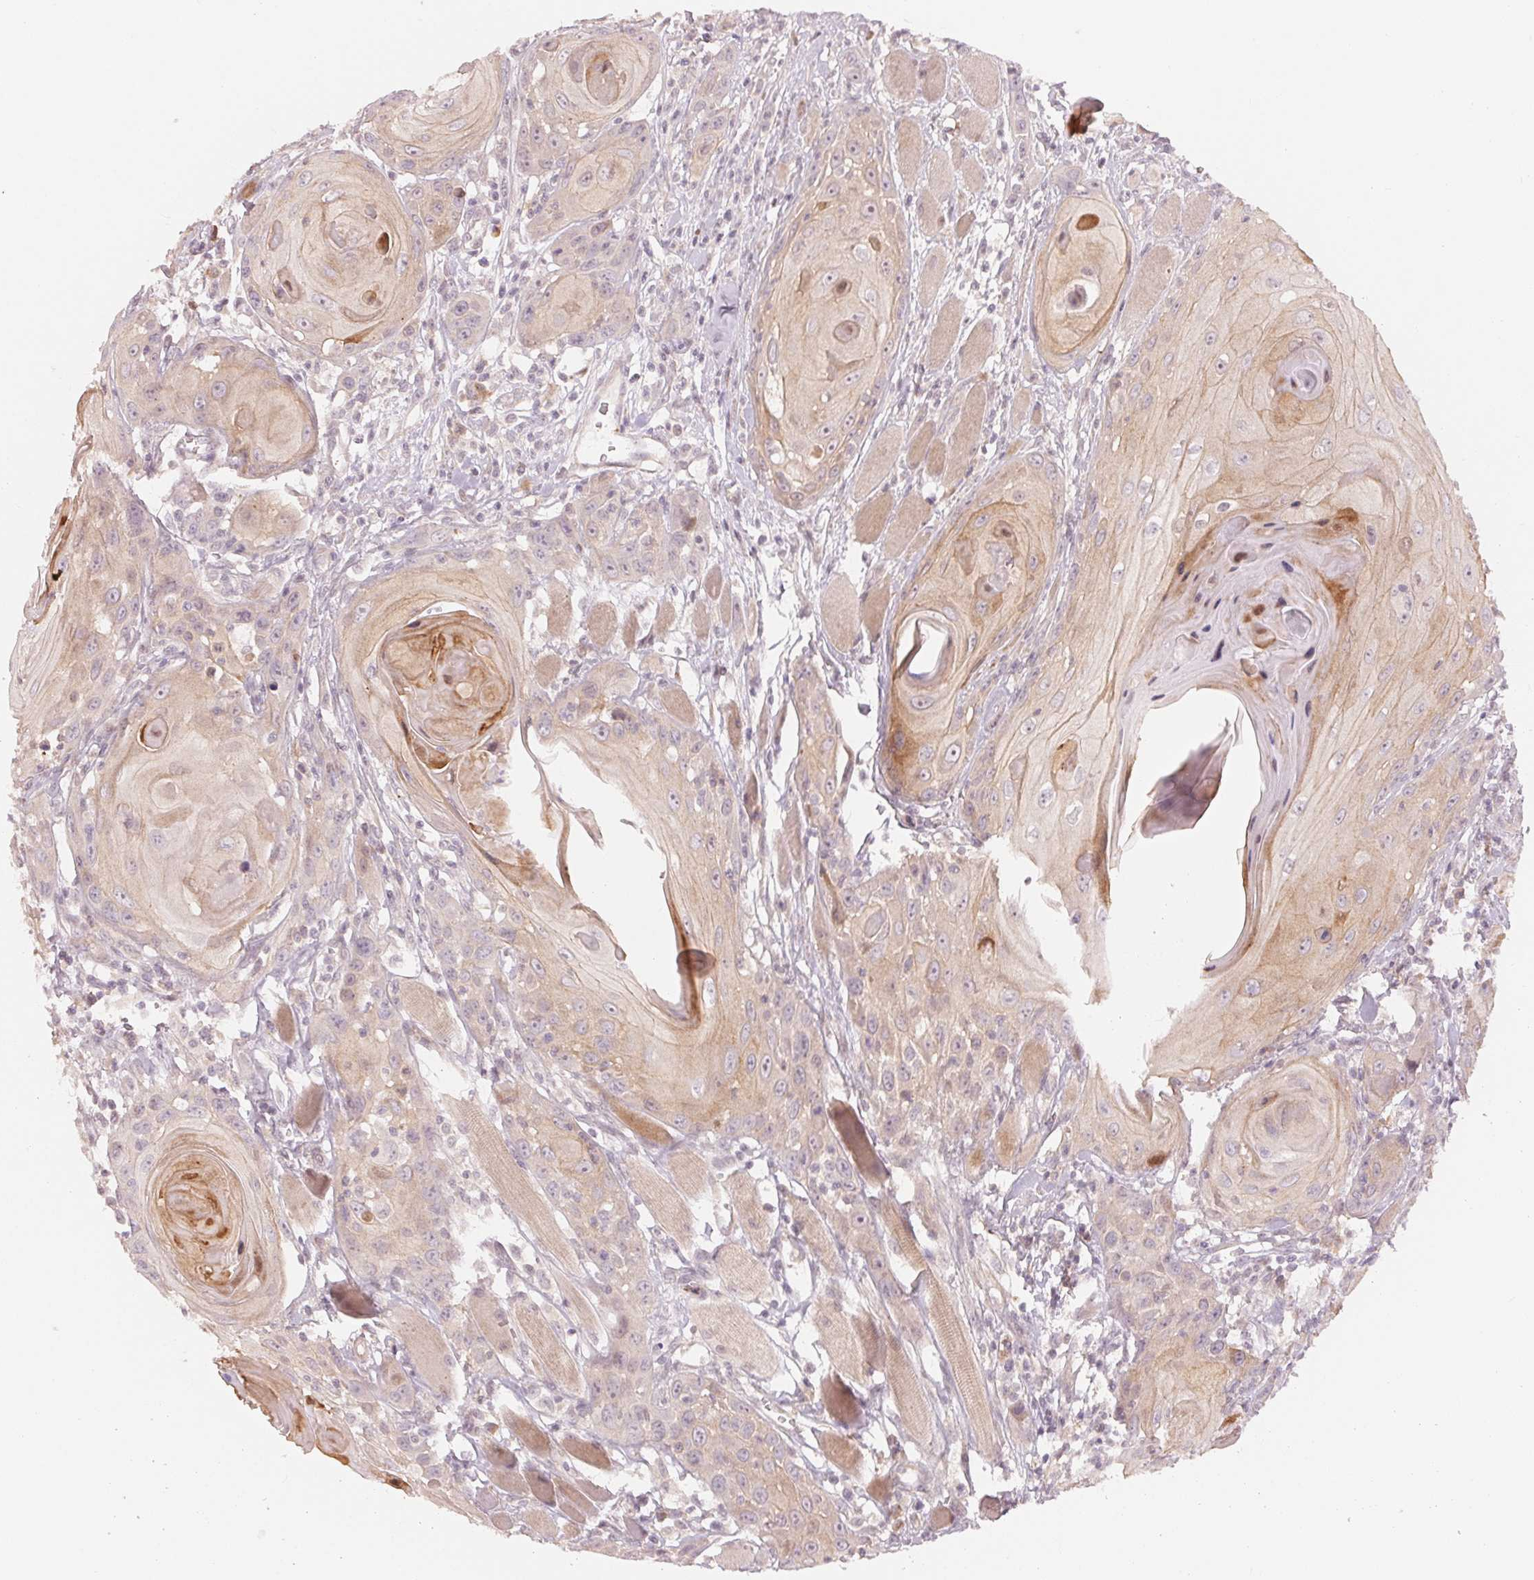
{"staining": {"intensity": "weak", "quantity": "<25%", "location": "cytoplasmic/membranous"}, "tissue": "head and neck cancer", "cell_type": "Tumor cells", "image_type": "cancer", "snomed": [{"axis": "morphology", "description": "Squamous cell carcinoma, NOS"}, {"axis": "topography", "description": "Head-Neck"}], "caption": "DAB (3,3'-diaminobenzidine) immunohistochemical staining of human head and neck squamous cell carcinoma shows no significant staining in tumor cells.", "gene": "DENND2C", "patient": {"sex": "female", "age": 80}}